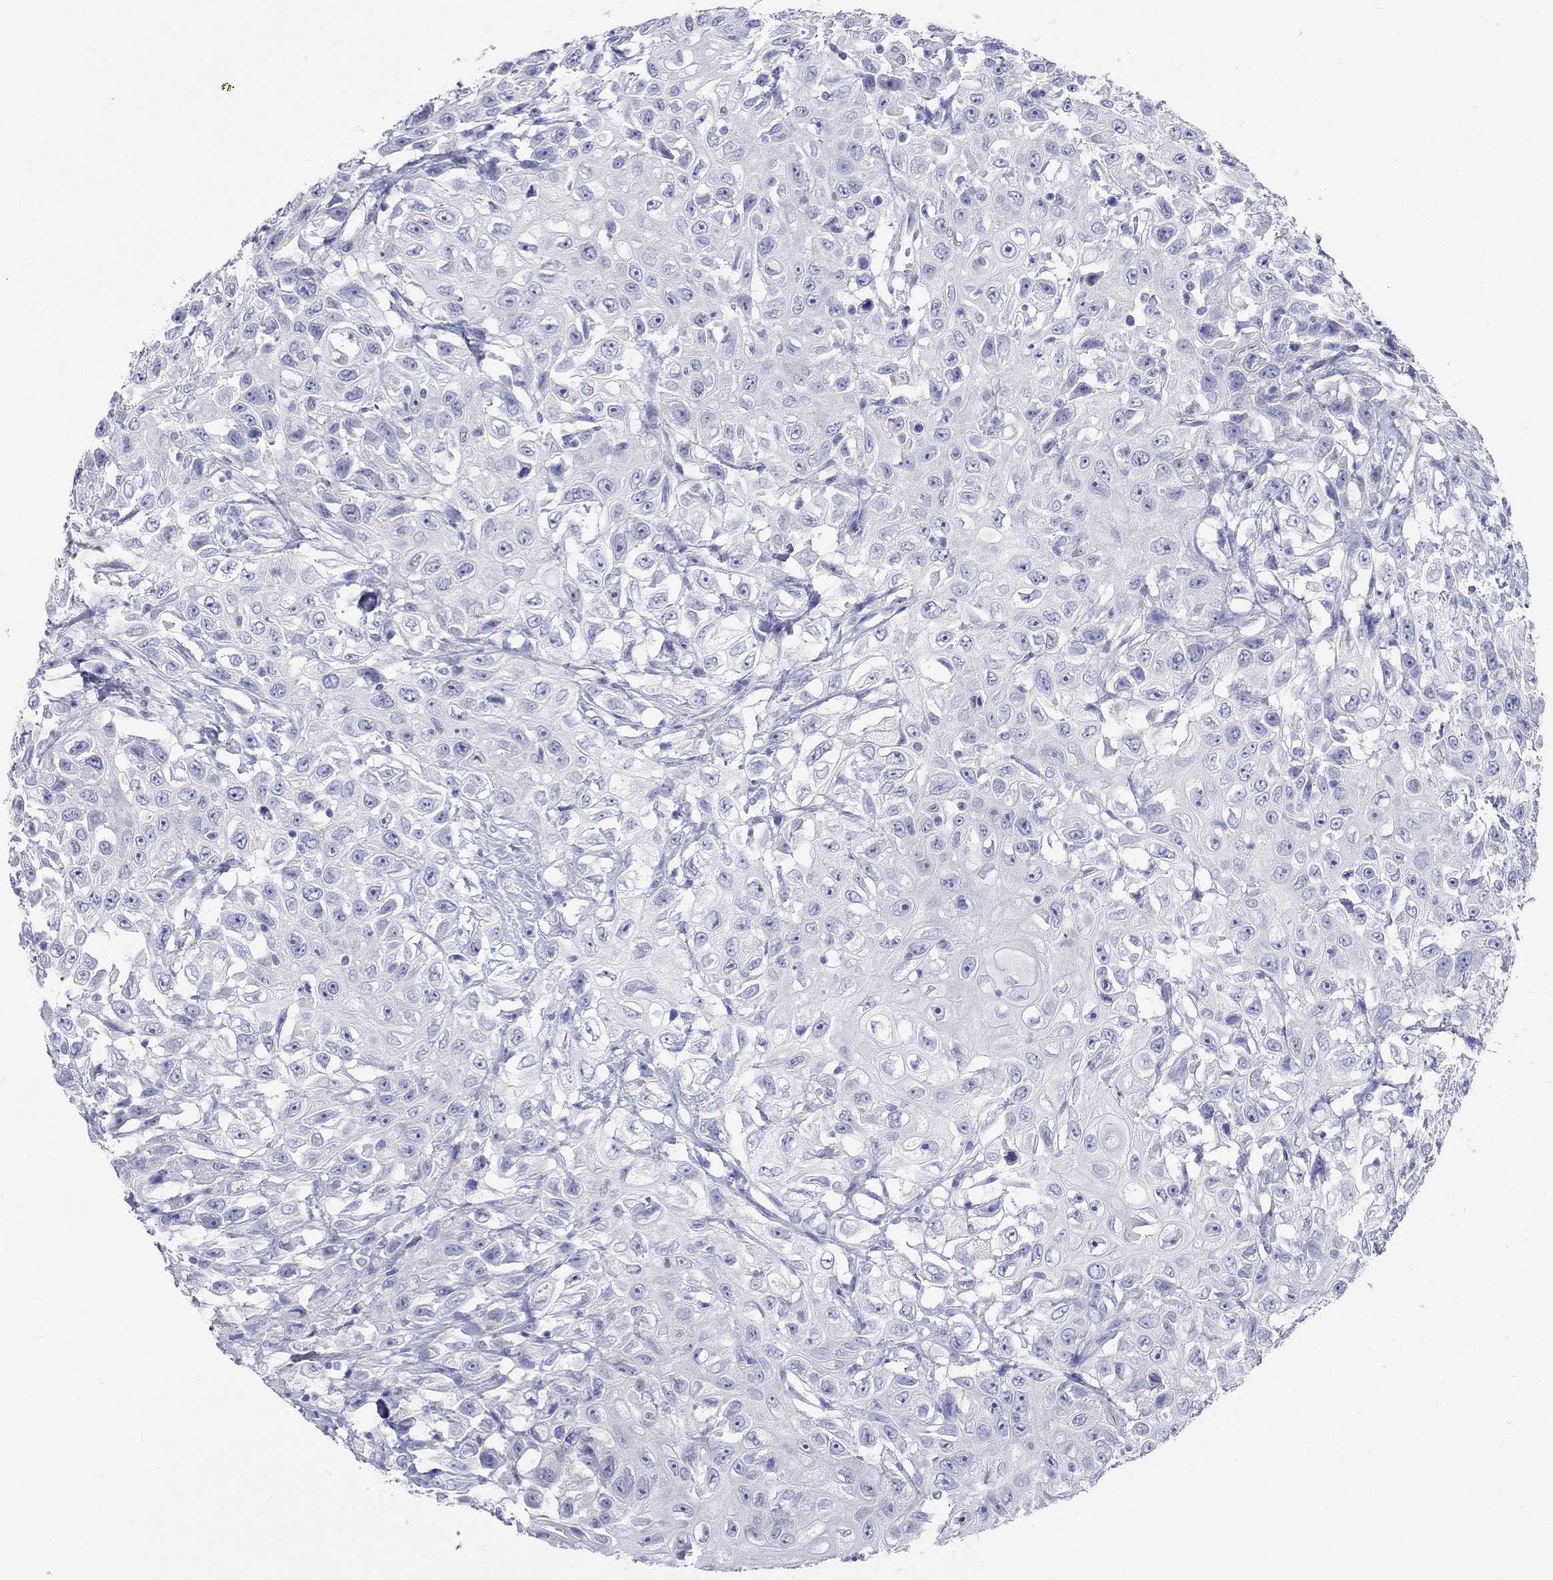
{"staining": {"intensity": "negative", "quantity": "none", "location": "none"}, "tissue": "urothelial cancer", "cell_type": "Tumor cells", "image_type": "cancer", "snomed": [{"axis": "morphology", "description": "Urothelial carcinoma, High grade"}, {"axis": "topography", "description": "Urinary bladder"}], "caption": "Urothelial cancer was stained to show a protein in brown. There is no significant positivity in tumor cells.", "gene": "SPATA9", "patient": {"sex": "female", "age": 56}}